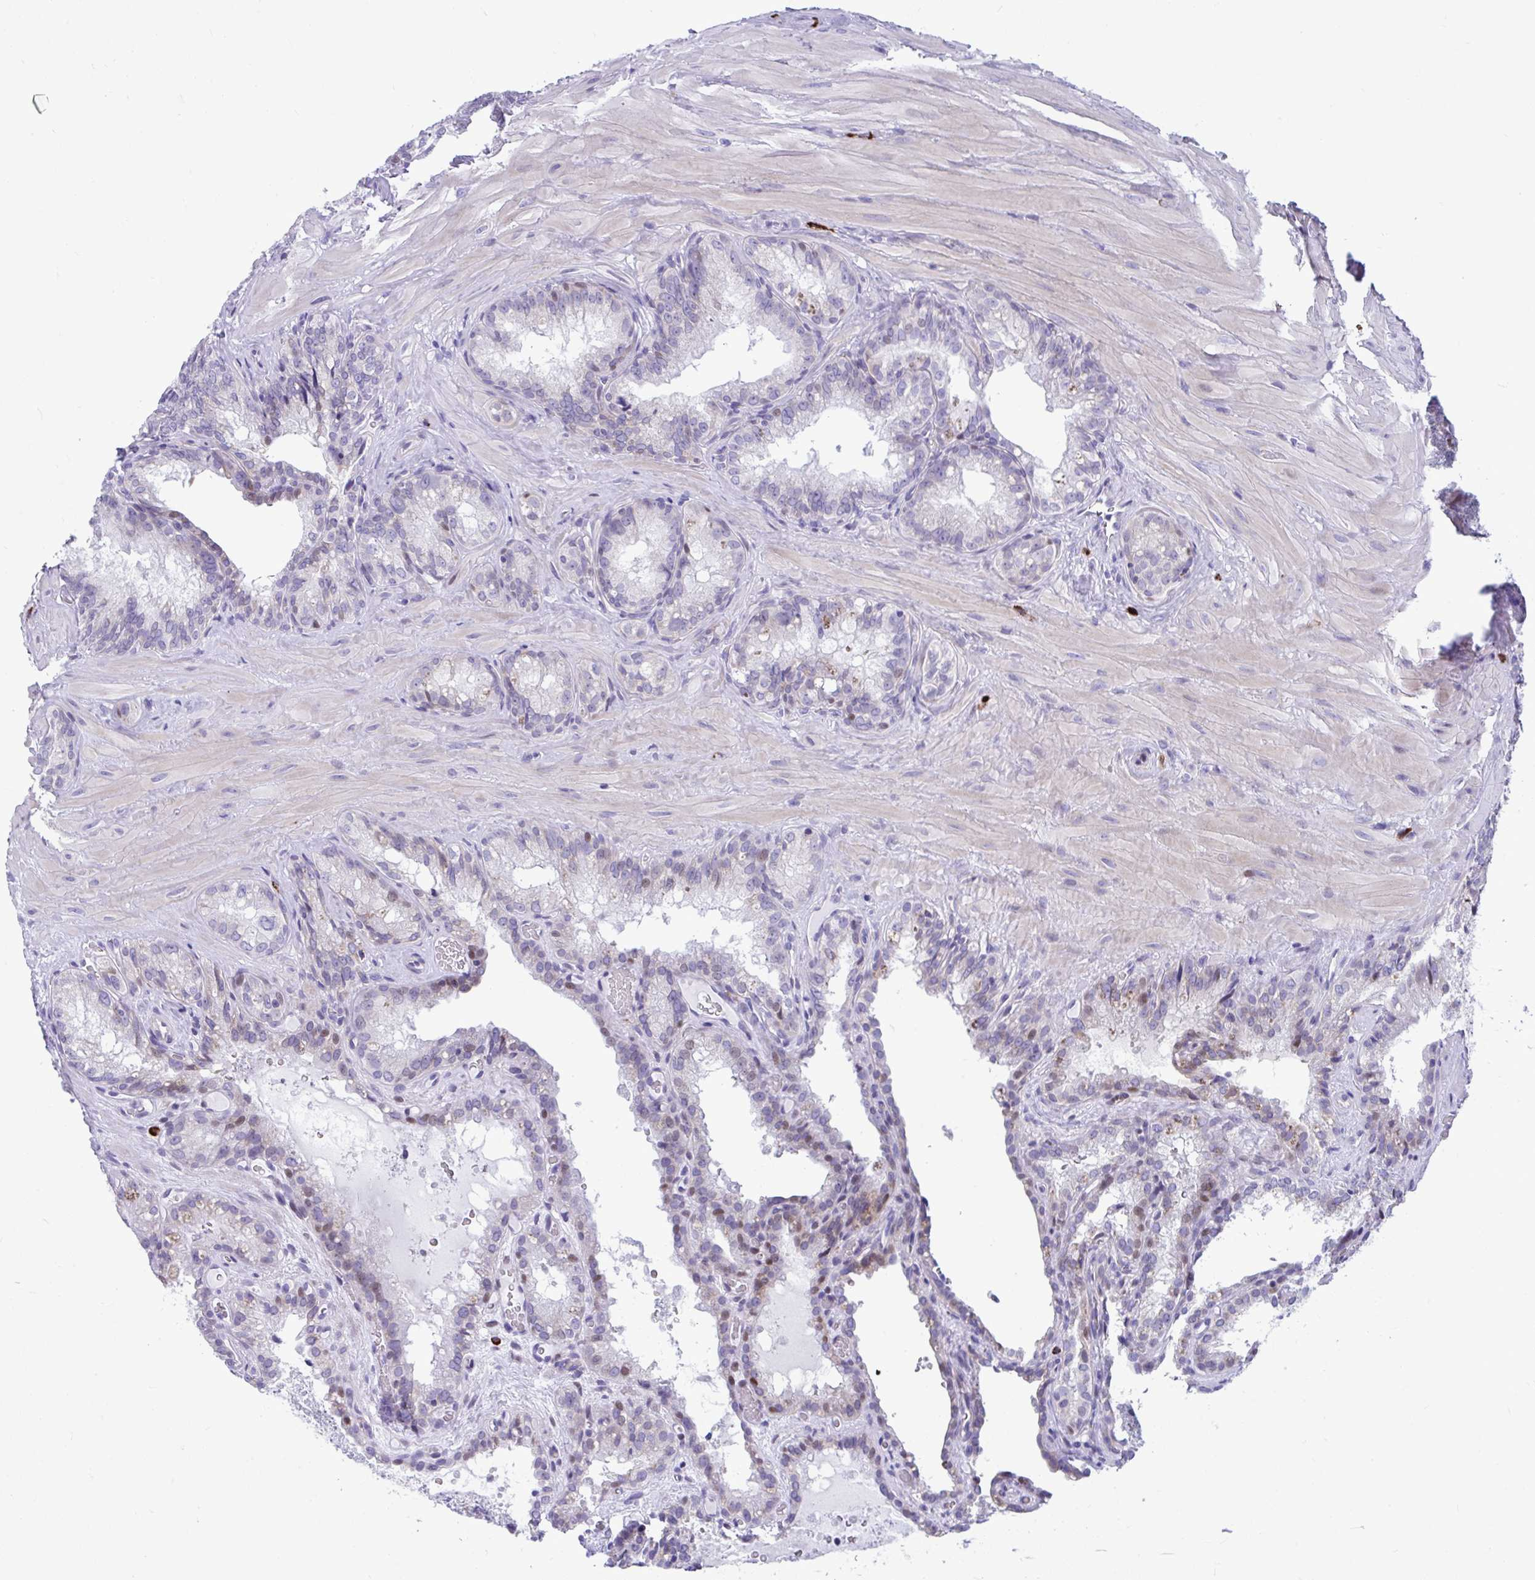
{"staining": {"intensity": "moderate", "quantity": "<25%", "location": "nuclear"}, "tissue": "seminal vesicle", "cell_type": "Glandular cells", "image_type": "normal", "snomed": [{"axis": "morphology", "description": "Normal tissue, NOS"}, {"axis": "topography", "description": "Seminal veicle"}], "caption": "Immunohistochemical staining of benign seminal vesicle demonstrates moderate nuclear protein staining in approximately <25% of glandular cells.", "gene": "ISL1", "patient": {"sex": "male", "age": 47}}